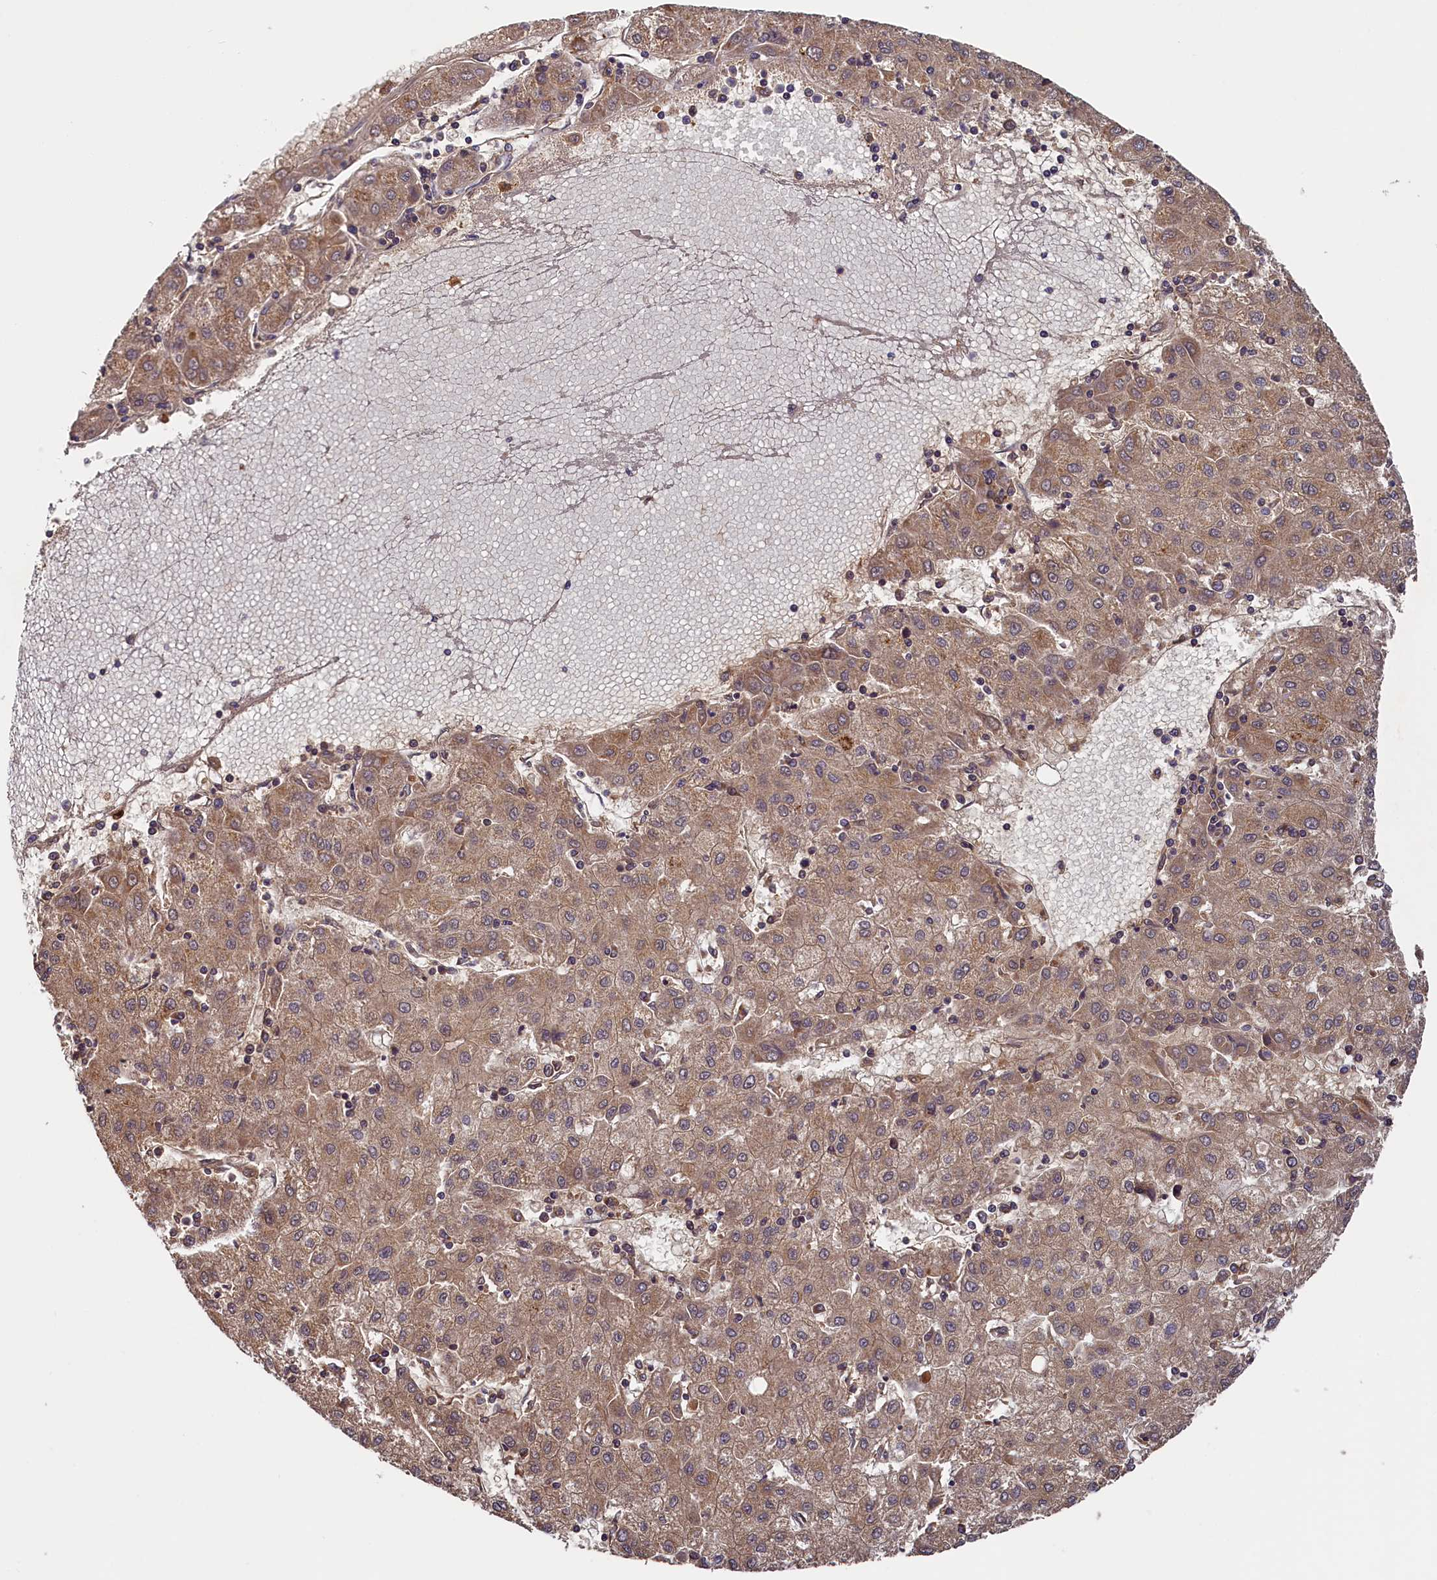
{"staining": {"intensity": "moderate", "quantity": ">75%", "location": "cytoplasmic/membranous"}, "tissue": "liver cancer", "cell_type": "Tumor cells", "image_type": "cancer", "snomed": [{"axis": "morphology", "description": "Carcinoma, Hepatocellular, NOS"}, {"axis": "topography", "description": "Liver"}], "caption": "Immunohistochemistry (IHC) of liver cancer reveals medium levels of moderate cytoplasmic/membranous expression in approximately >75% of tumor cells.", "gene": "SEC31B", "patient": {"sex": "male", "age": 72}}